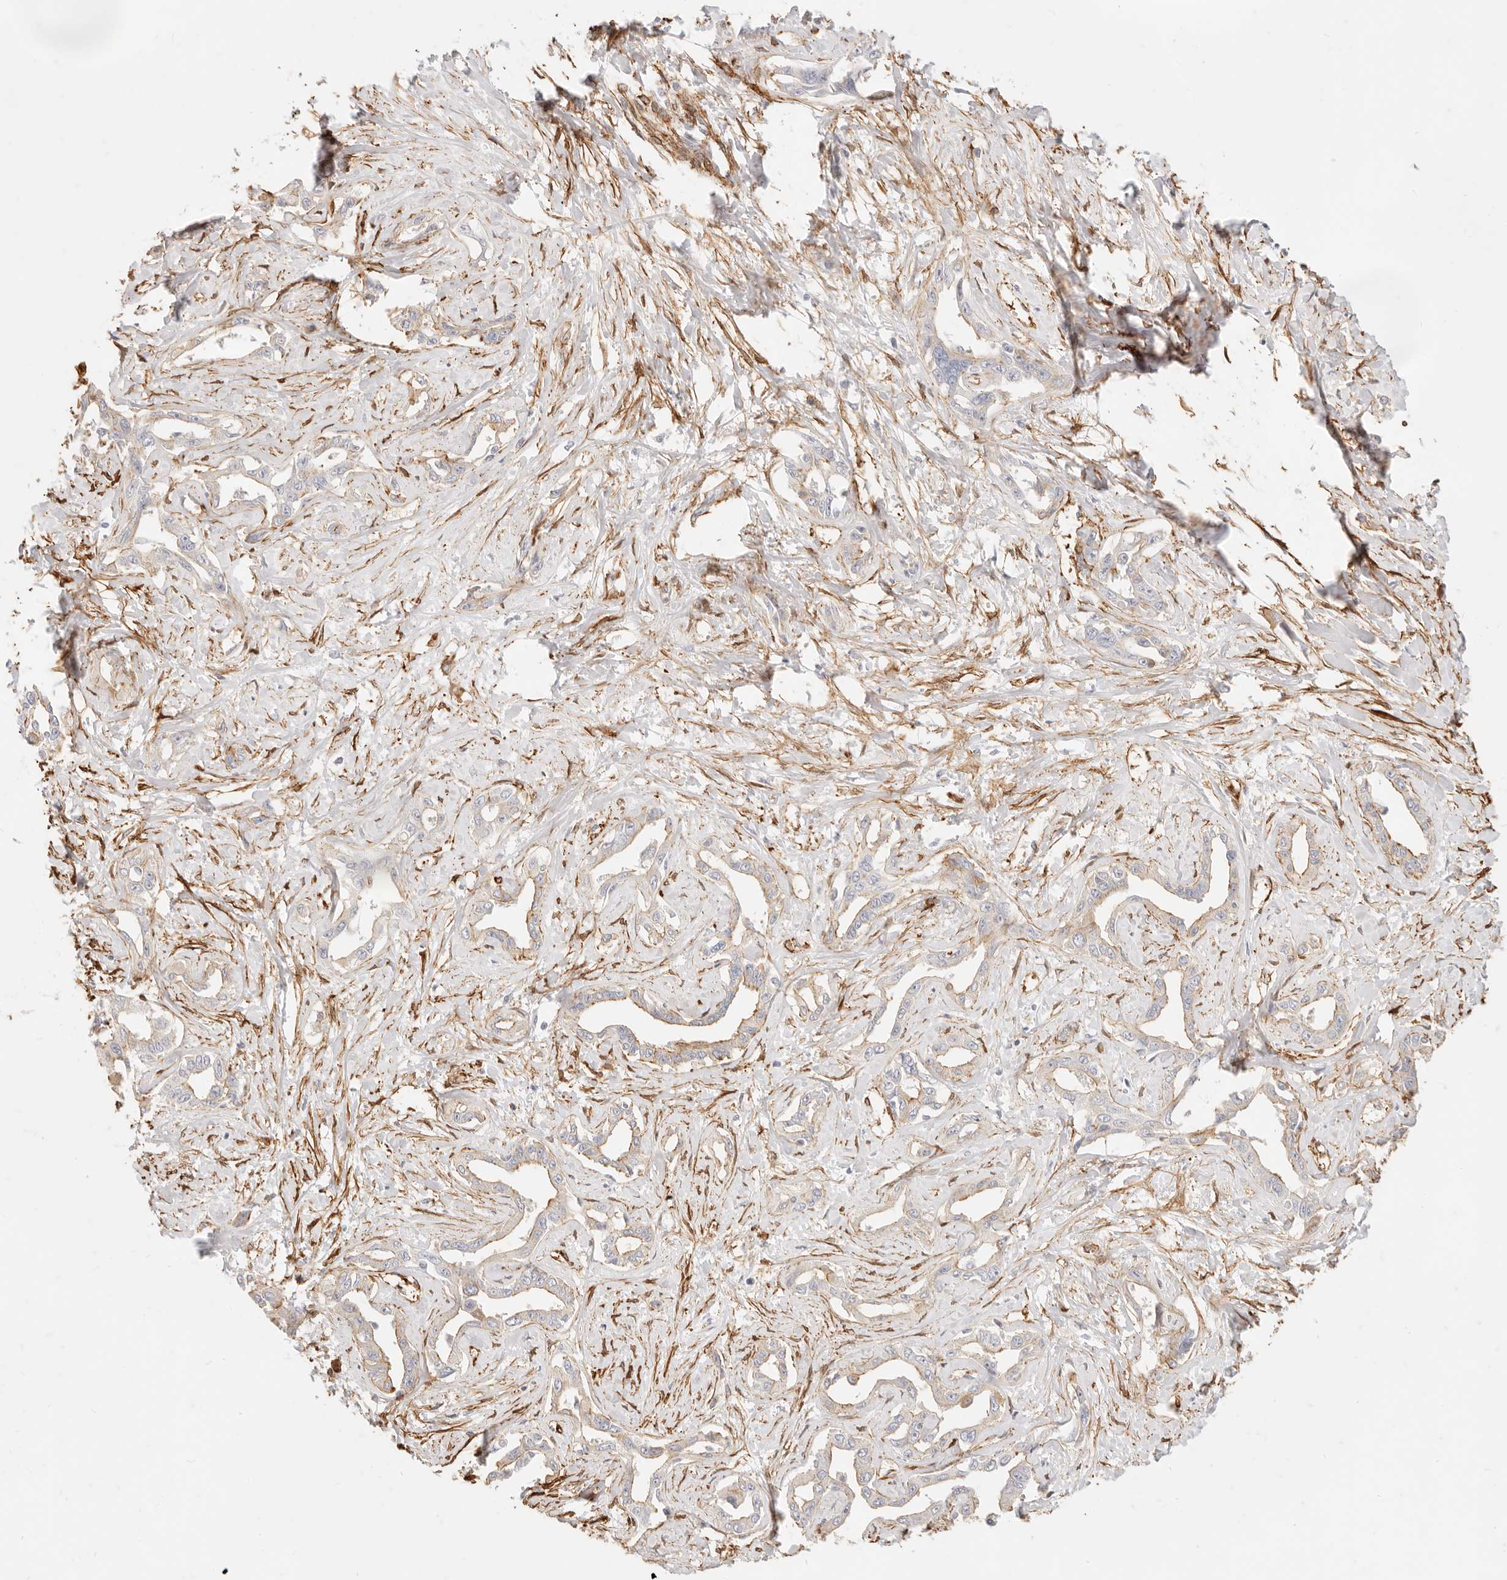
{"staining": {"intensity": "negative", "quantity": "none", "location": "none"}, "tissue": "liver cancer", "cell_type": "Tumor cells", "image_type": "cancer", "snomed": [{"axis": "morphology", "description": "Cholangiocarcinoma"}, {"axis": "topography", "description": "Liver"}], "caption": "Tumor cells are negative for brown protein staining in cholangiocarcinoma (liver).", "gene": "TMTC2", "patient": {"sex": "male", "age": 59}}